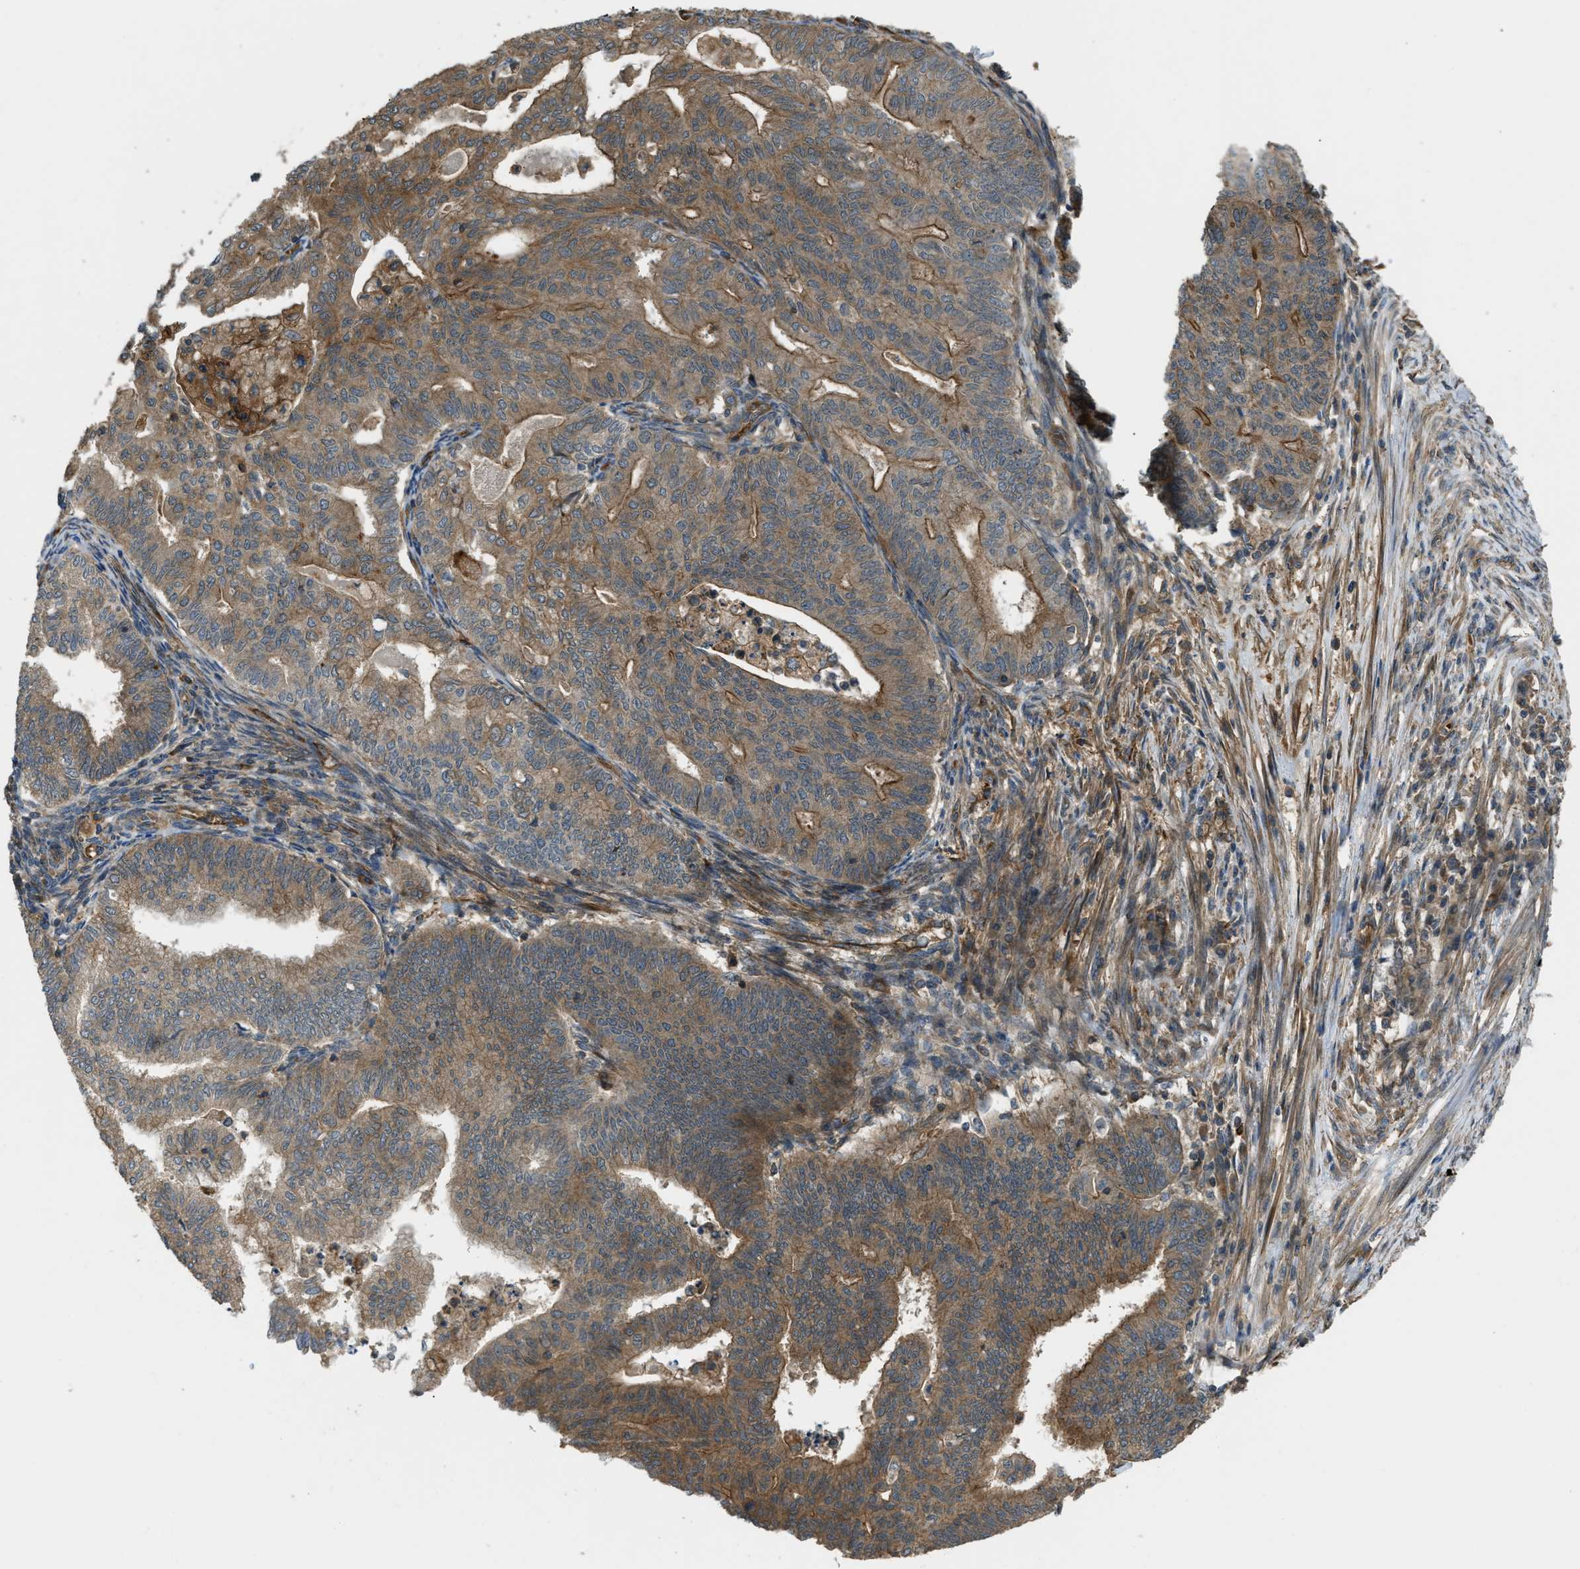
{"staining": {"intensity": "moderate", "quantity": ">75%", "location": "cytoplasmic/membranous"}, "tissue": "endometrial cancer", "cell_type": "Tumor cells", "image_type": "cancer", "snomed": [{"axis": "morphology", "description": "Polyp, NOS"}, {"axis": "morphology", "description": "Adenocarcinoma, NOS"}, {"axis": "morphology", "description": "Adenoma, NOS"}, {"axis": "topography", "description": "Endometrium"}], "caption": "An image of human adenocarcinoma (endometrial) stained for a protein reveals moderate cytoplasmic/membranous brown staining in tumor cells.", "gene": "BAG4", "patient": {"sex": "female", "age": 79}}